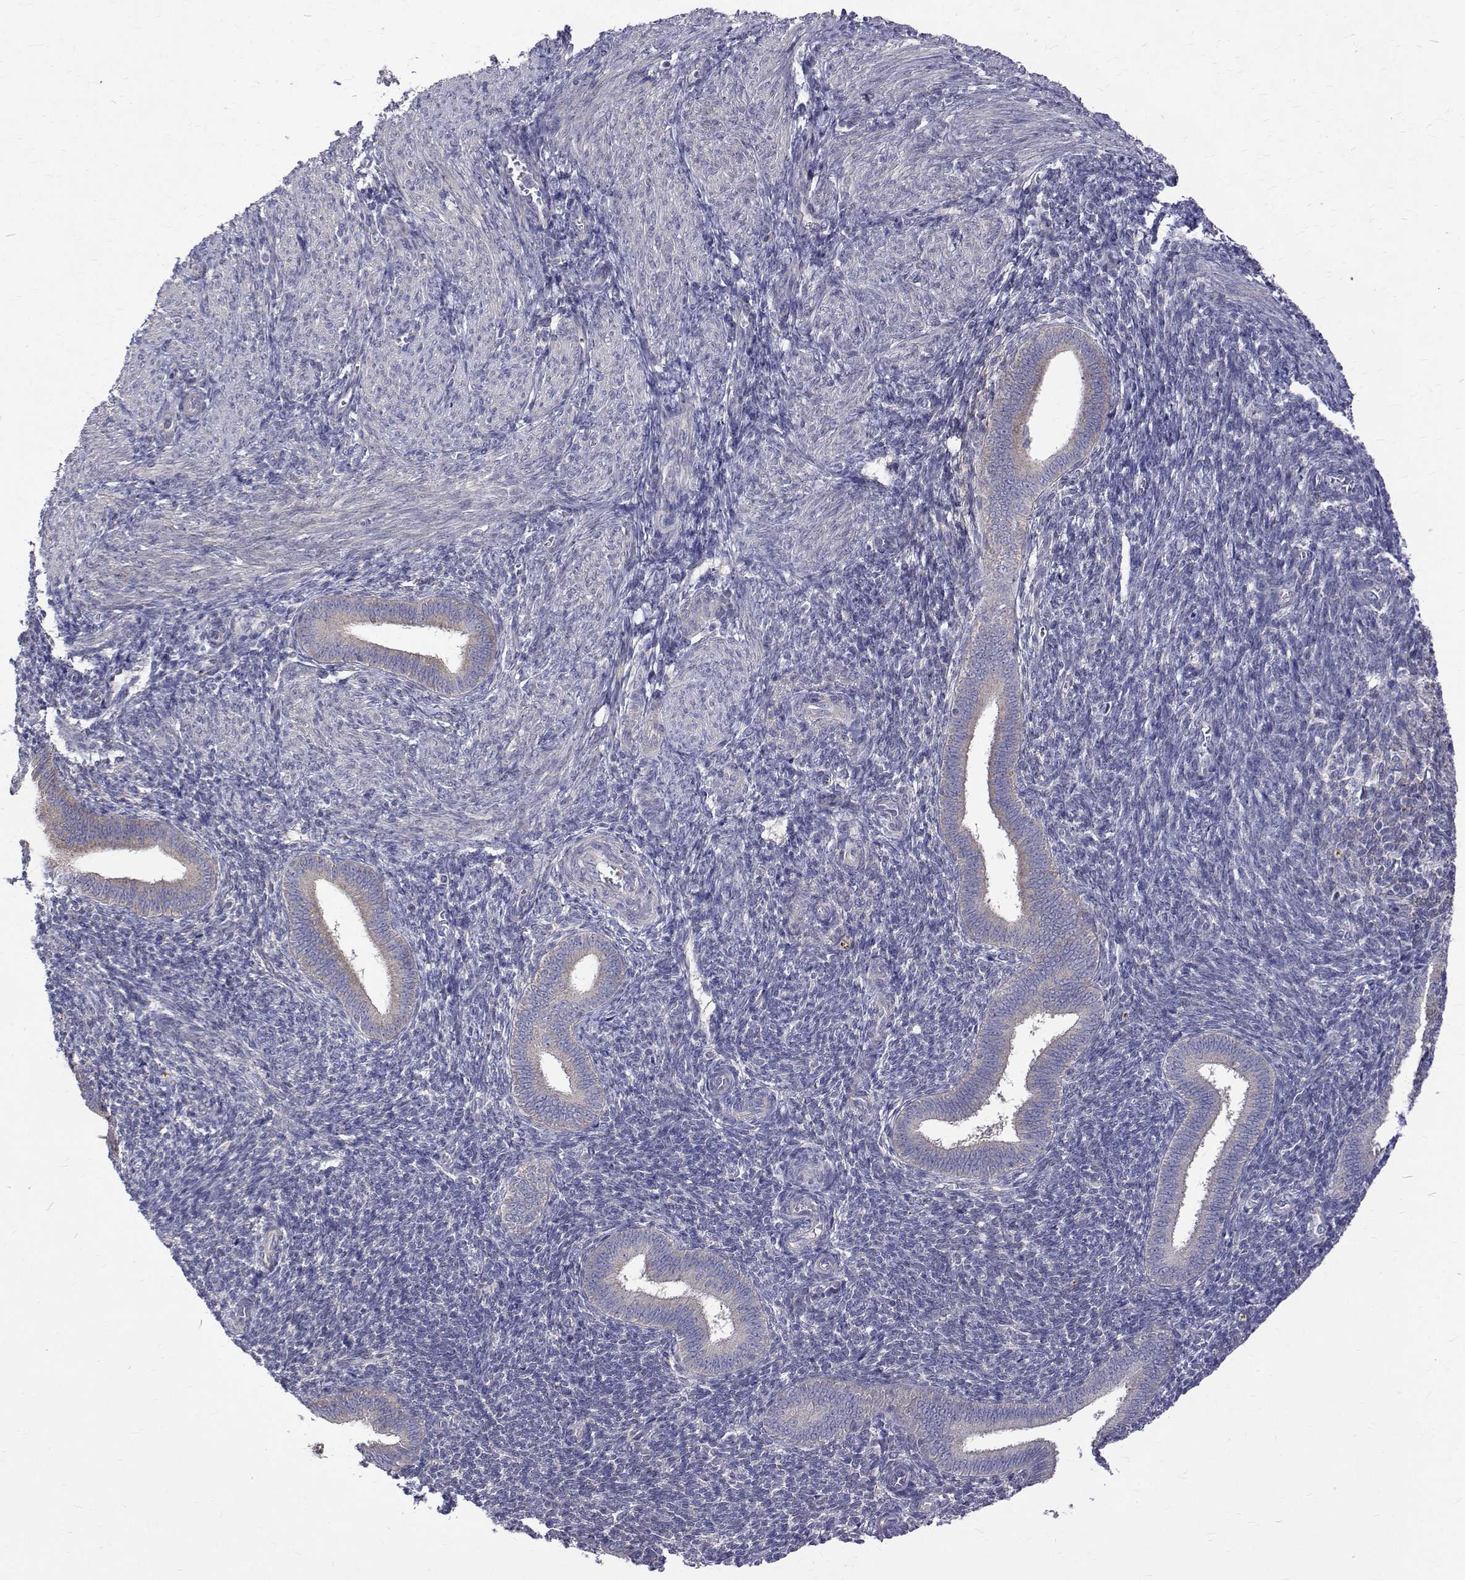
{"staining": {"intensity": "negative", "quantity": "none", "location": "none"}, "tissue": "endometrium", "cell_type": "Cells in endometrial stroma", "image_type": "normal", "snomed": [{"axis": "morphology", "description": "Normal tissue, NOS"}, {"axis": "topography", "description": "Endometrium"}], "caption": "A histopathology image of endometrium stained for a protein demonstrates no brown staining in cells in endometrial stroma.", "gene": "PADI1", "patient": {"sex": "female", "age": 25}}